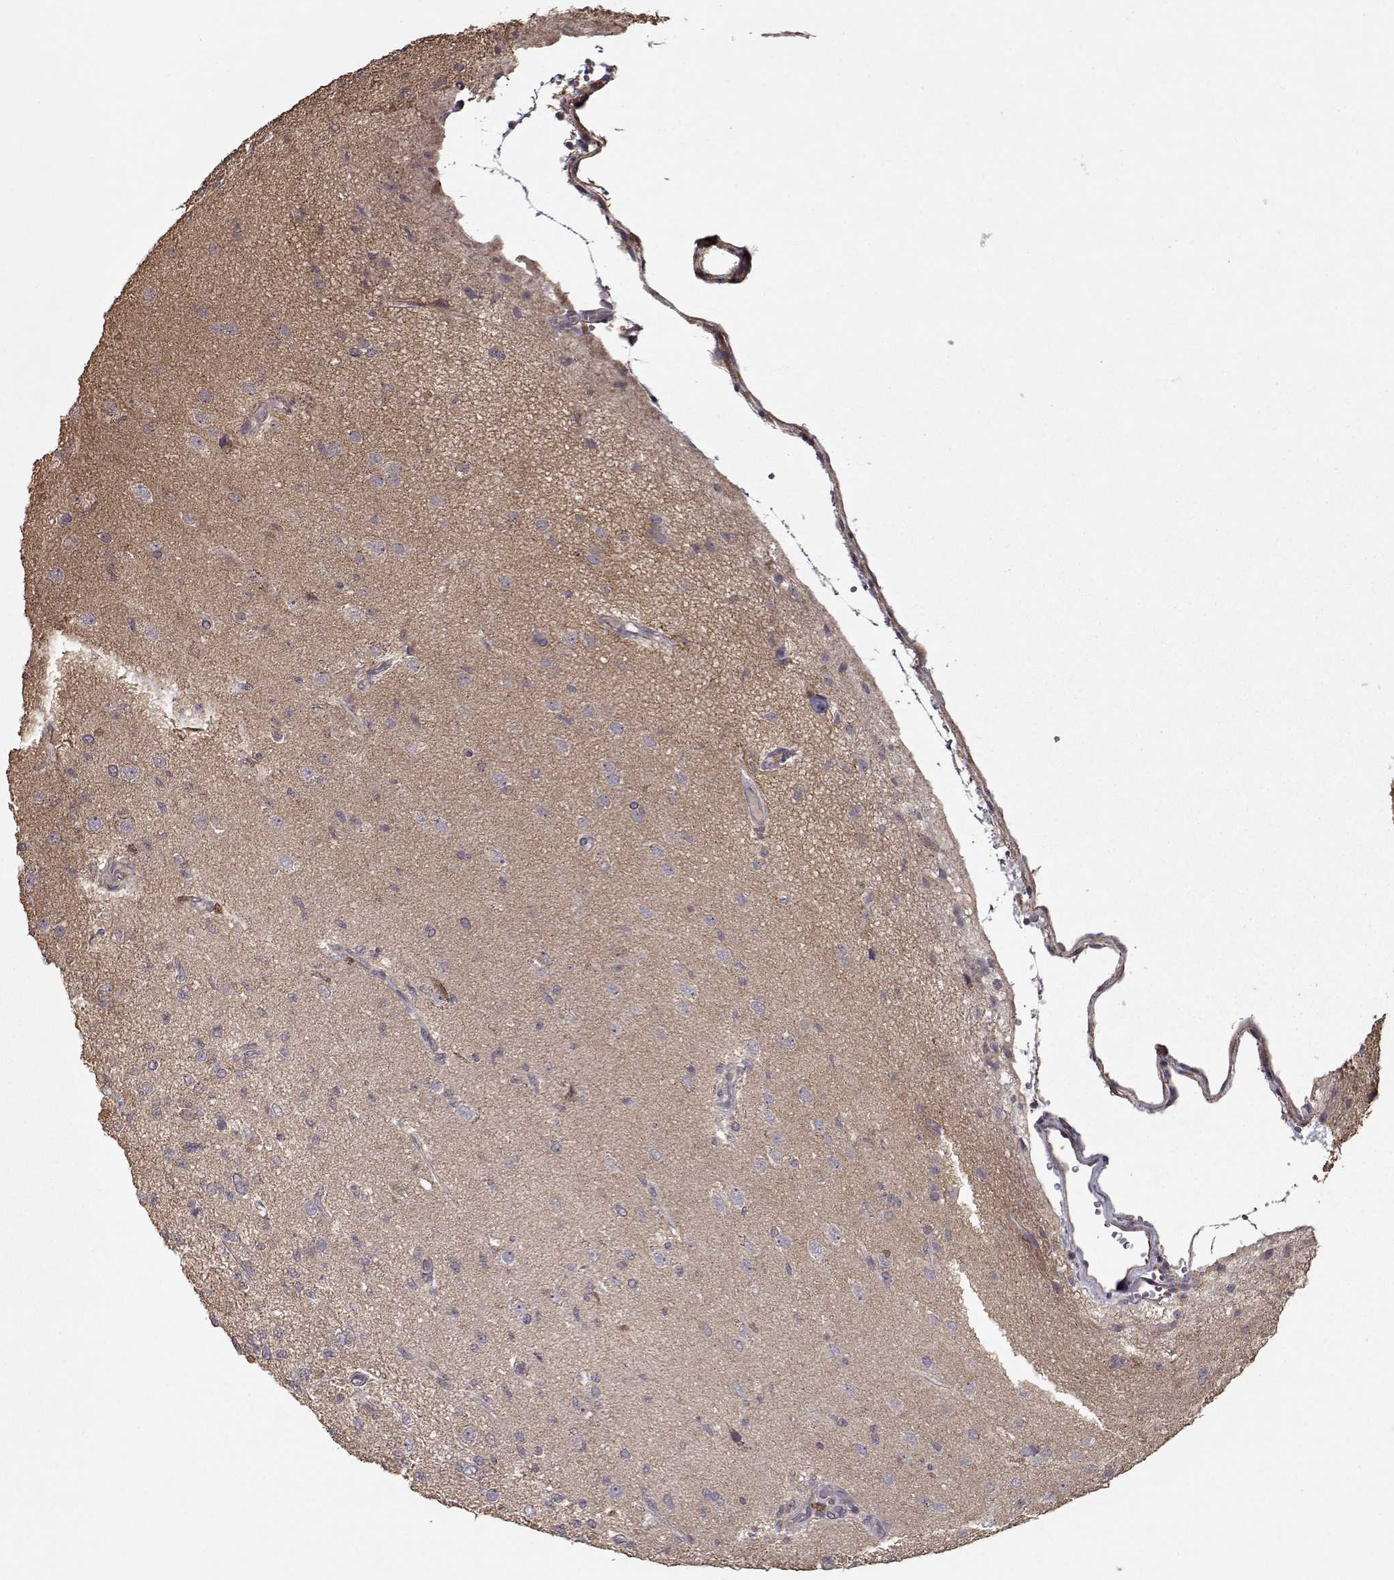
{"staining": {"intensity": "negative", "quantity": "none", "location": "none"}, "tissue": "glioma", "cell_type": "Tumor cells", "image_type": "cancer", "snomed": [{"axis": "morphology", "description": "Glioma, malignant, High grade"}, {"axis": "topography", "description": "Brain"}], "caption": "The immunohistochemistry (IHC) histopathology image has no significant positivity in tumor cells of malignant glioma (high-grade) tissue. The staining was performed using DAB to visualize the protein expression in brown, while the nuclei were stained in blue with hematoxylin (Magnification: 20x).", "gene": "IMMP1L", "patient": {"sex": "male", "age": 56}}